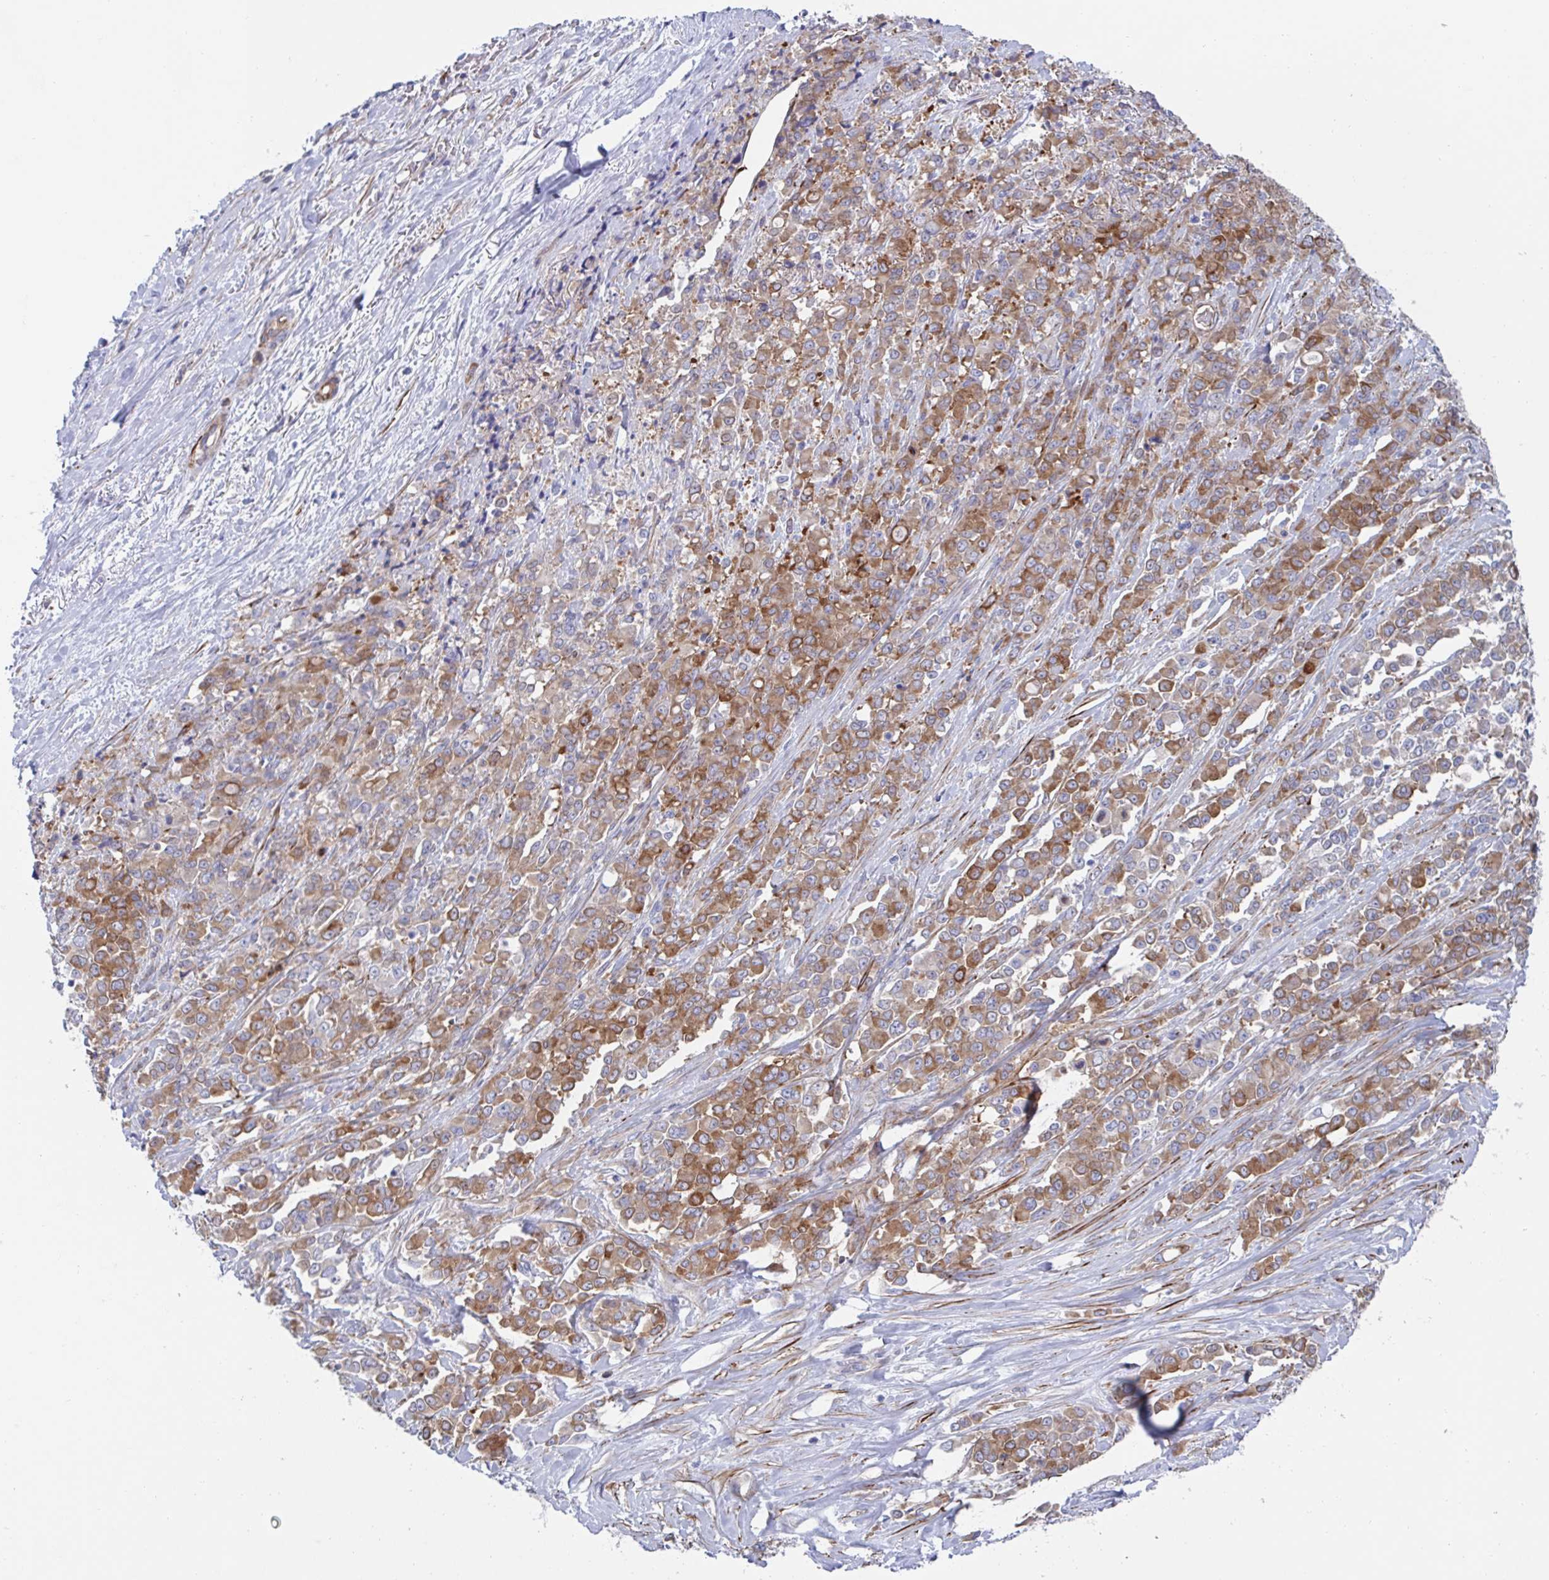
{"staining": {"intensity": "moderate", "quantity": ">75%", "location": "cytoplasmic/membranous"}, "tissue": "stomach cancer", "cell_type": "Tumor cells", "image_type": "cancer", "snomed": [{"axis": "morphology", "description": "Adenocarcinoma, NOS"}, {"axis": "topography", "description": "Stomach"}], "caption": "Protein staining by immunohistochemistry (IHC) demonstrates moderate cytoplasmic/membranous positivity in approximately >75% of tumor cells in adenocarcinoma (stomach).", "gene": "KLC3", "patient": {"sex": "female", "age": 76}}